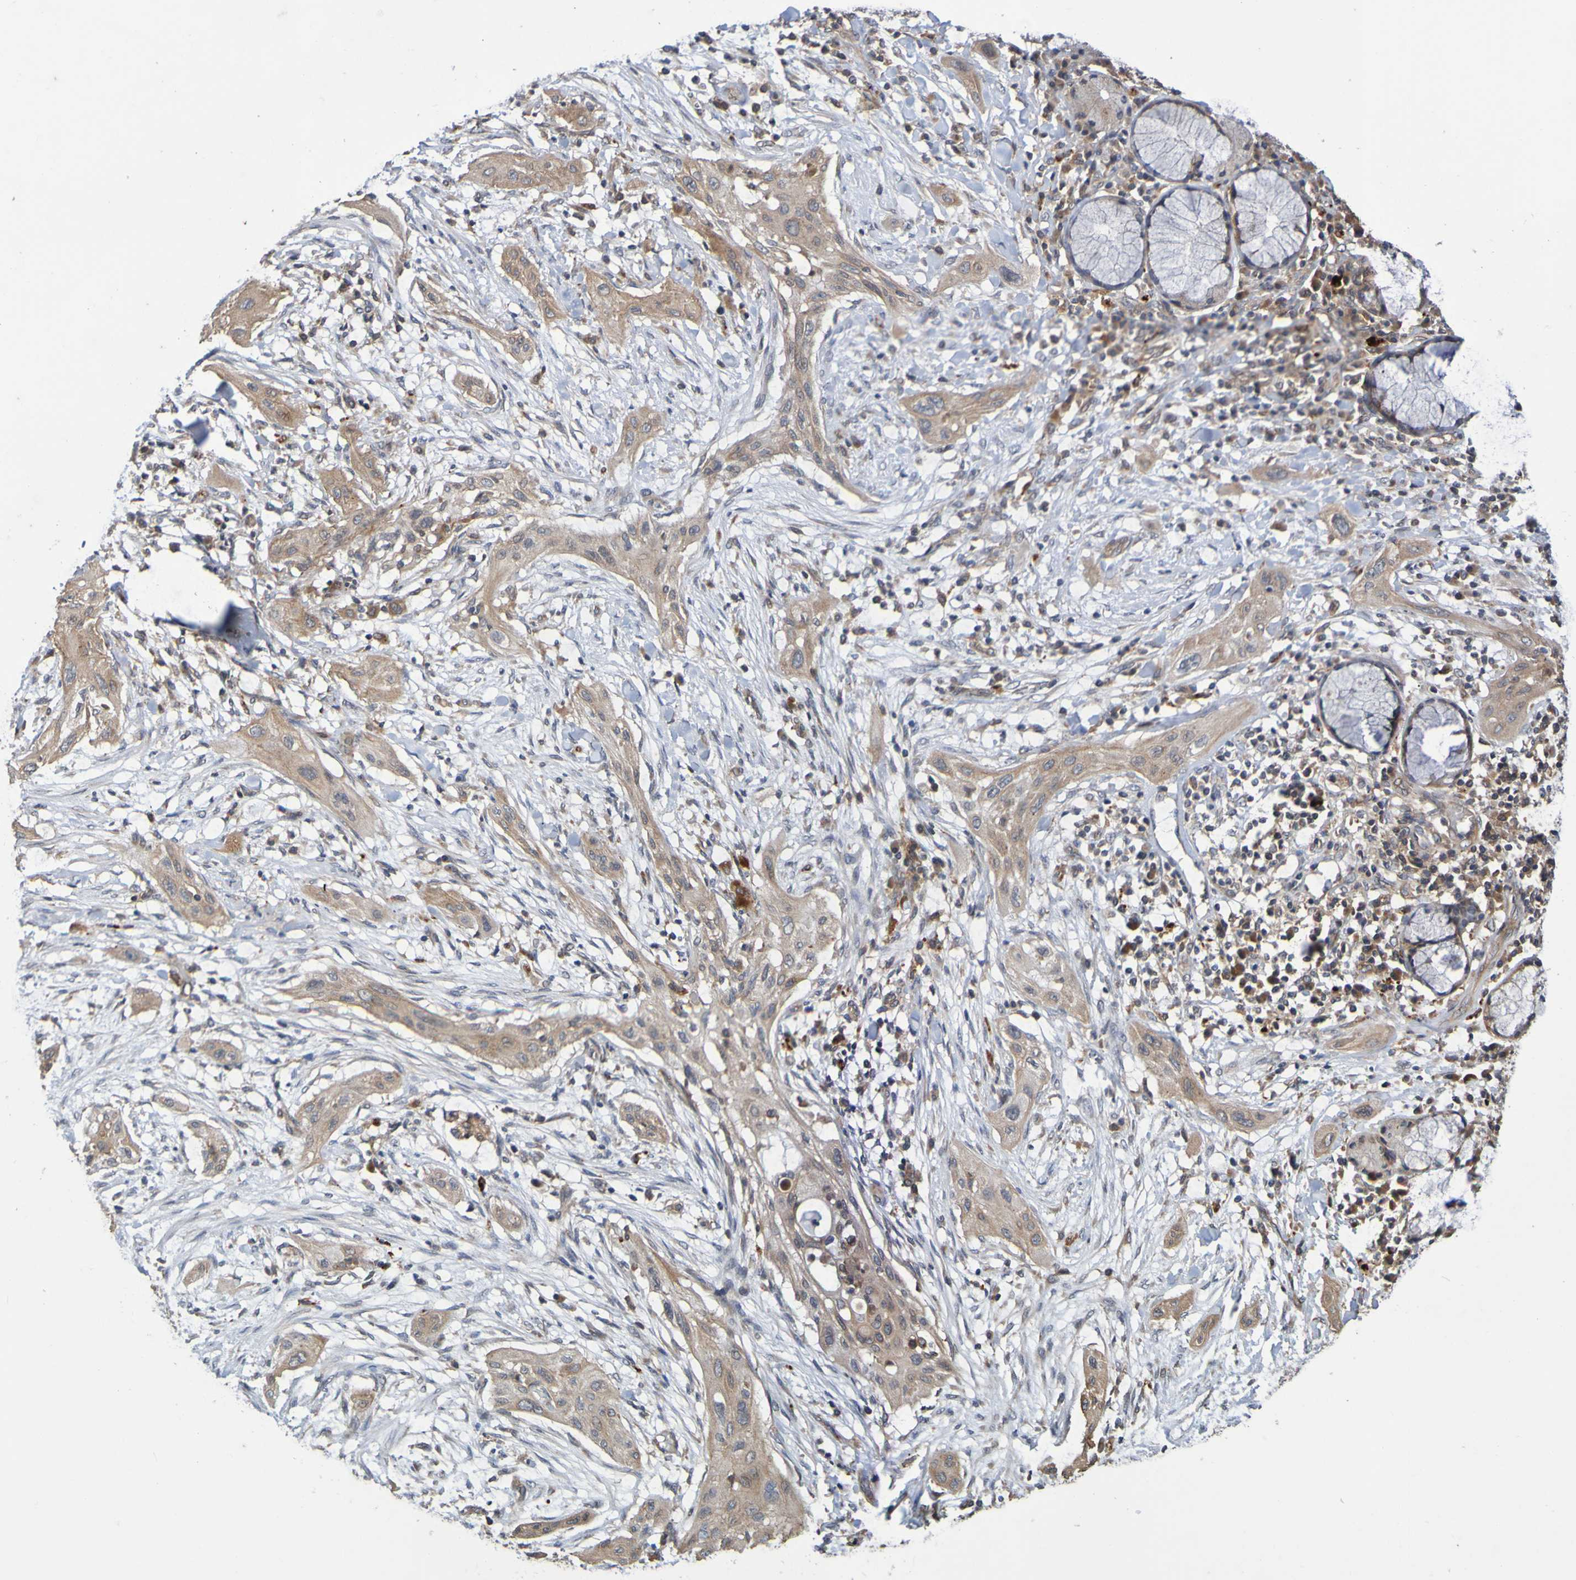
{"staining": {"intensity": "moderate", "quantity": ">75%", "location": "cytoplasmic/membranous"}, "tissue": "lung cancer", "cell_type": "Tumor cells", "image_type": "cancer", "snomed": [{"axis": "morphology", "description": "Squamous cell carcinoma, NOS"}, {"axis": "topography", "description": "Lung"}], "caption": "Squamous cell carcinoma (lung) was stained to show a protein in brown. There is medium levels of moderate cytoplasmic/membranous positivity in approximately >75% of tumor cells.", "gene": "UCN", "patient": {"sex": "female", "age": 47}}